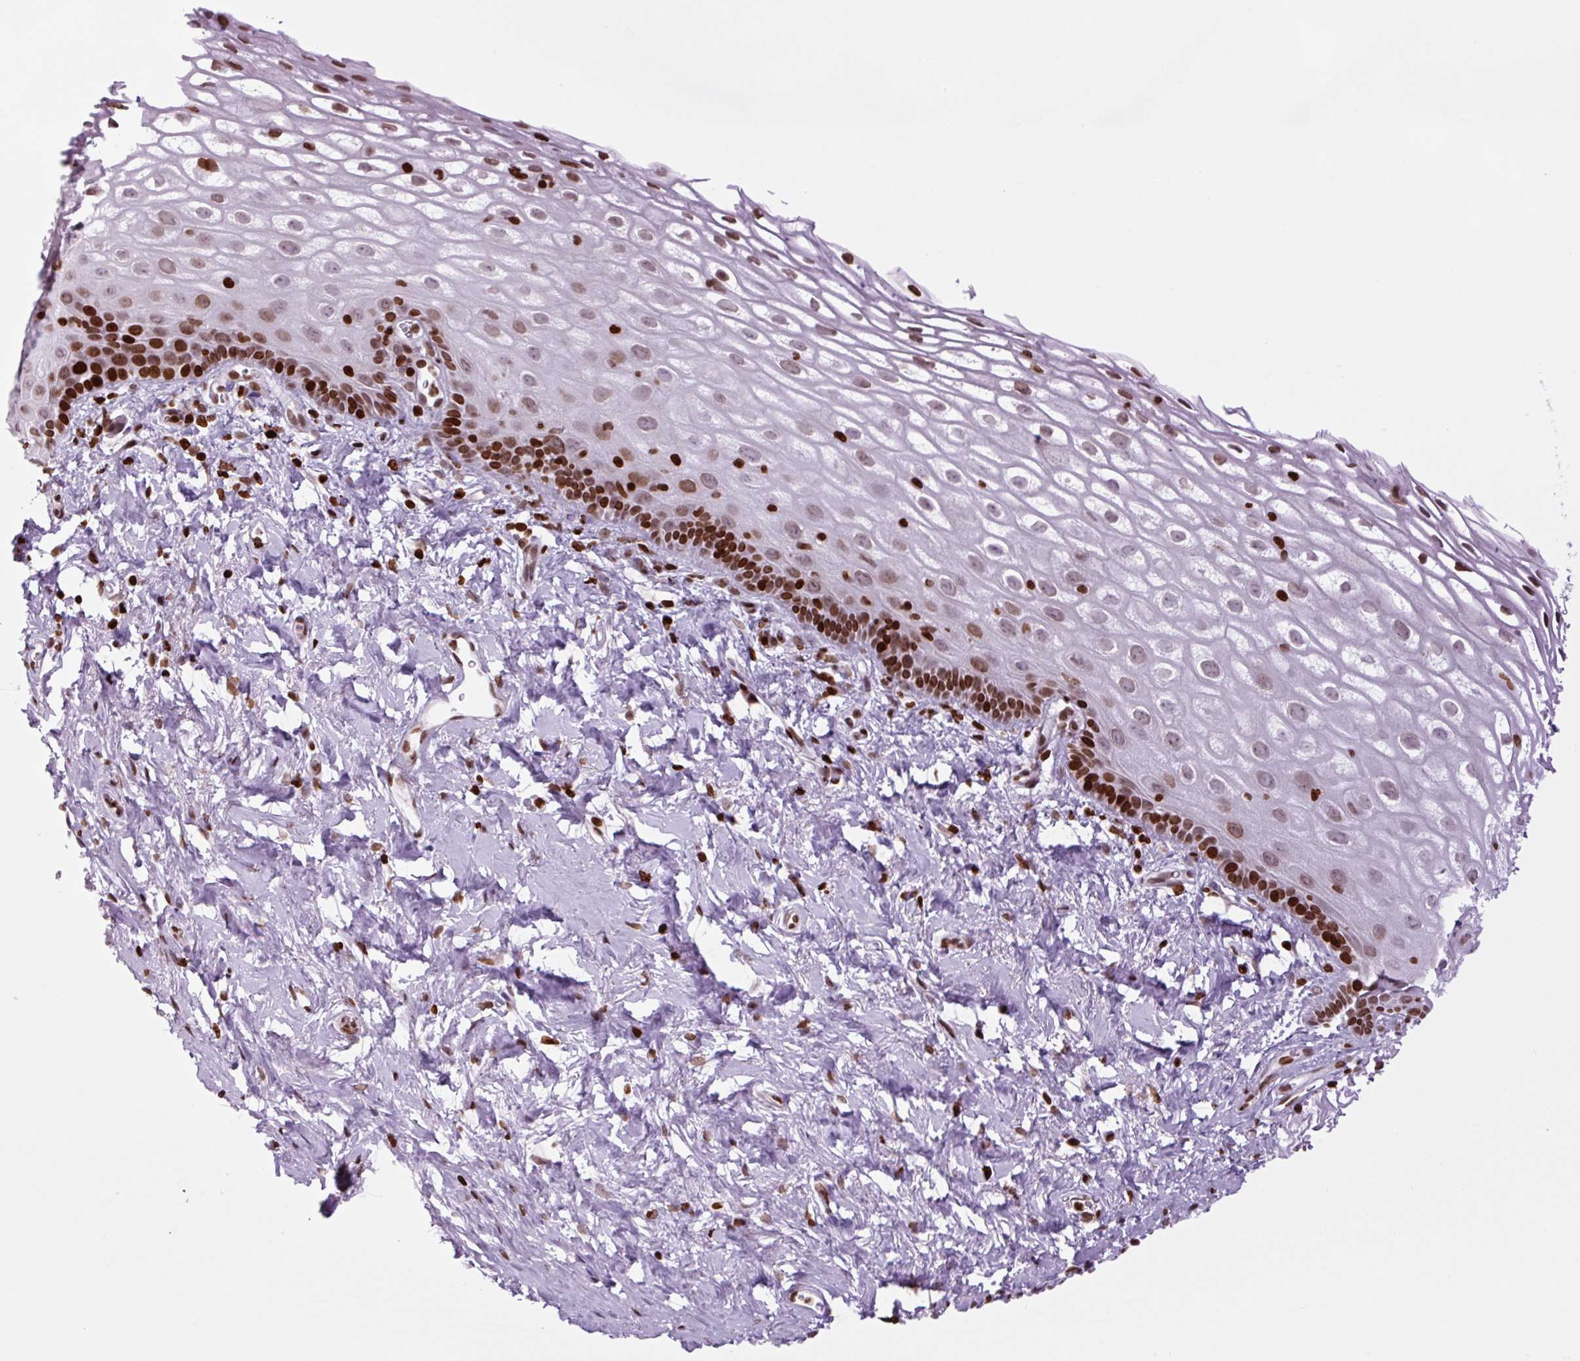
{"staining": {"intensity": "strong", "quantity": ">75%", "location": "nuclear"}, "tissue": "vagina", "cell_type": "Squamous epithelial cells", "image_type": "normal", "snomed": [{"axis": "morphology", "description": "Normal tissue, NOS"}, {"axis": "morphology", "description": "Adenocarcinoma, NOS"}, {"axis": "topography", "description": "Rectum"}, {"axis": "topography", "description": "Vagina"}, {"axis": "topography", "description": "Peripheral nerve tissue"}], "caption": "Strong nuclear staining is present in approximately >75% of squamous epithelial cells in unremarkable vagina. The staining was performed using DAB, with brown indicating positive protein expression. Nuclei are stained blue with hematoxylin.", "gene": "H1", "patient": {"sex": "female", "age": 71}}